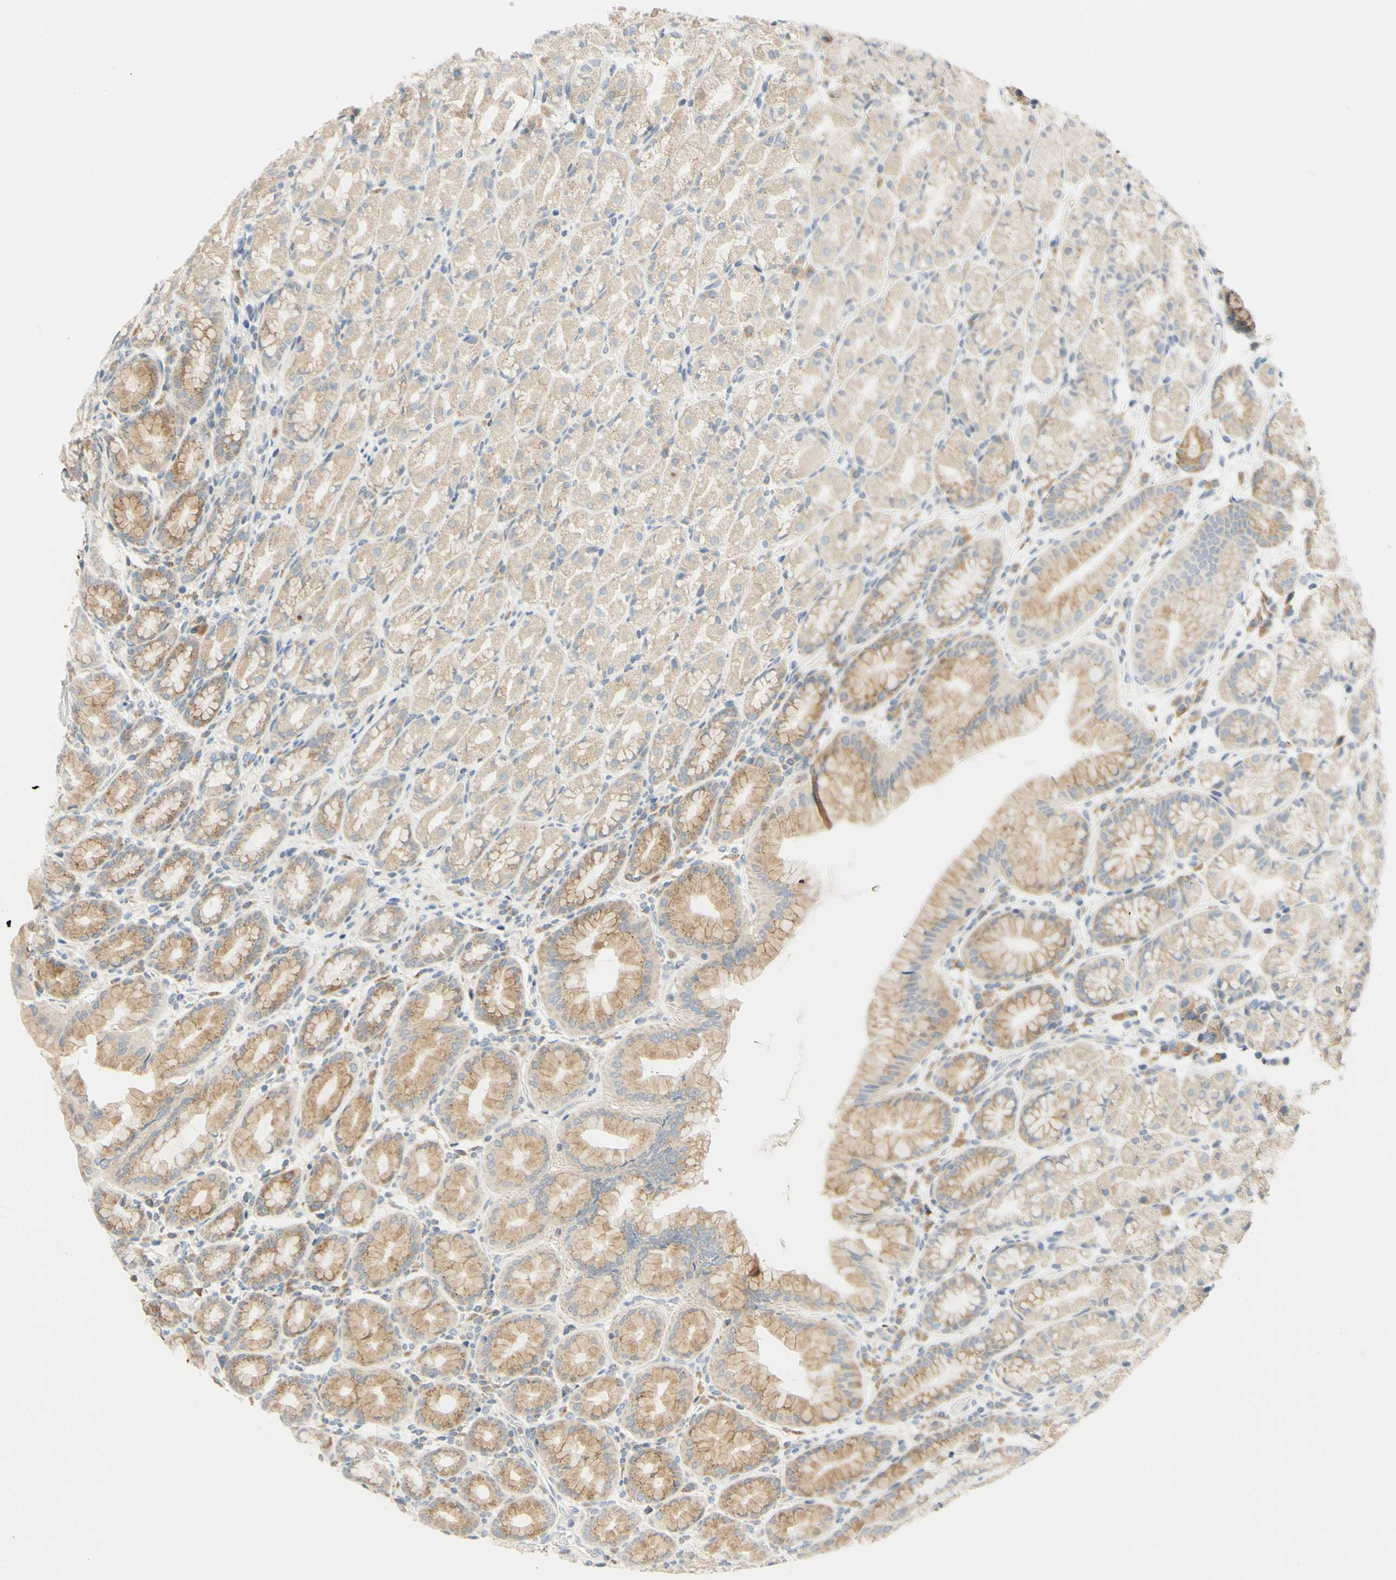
{"staining": {"intensity": "weak", "quantity": ">75%", "location": "cytoplasmic/membranous"}, "tissue": "stomach", "cell_type": "Glandular cells", "image_type": "normal", "snomed": [{"axis": "morphology", "description": "Normal tissue, NOS"}, {"axis": "topography", "description": "Stomach, upper"}], "caption": "This is an image of immunohistochemistry (IHC) staining of normal stomach, which shows weak positivity in the cytoplasmic/membranous of glandular cells.", "gene": "CCNB2", "patient": {"sex": "male", "age": 68}}